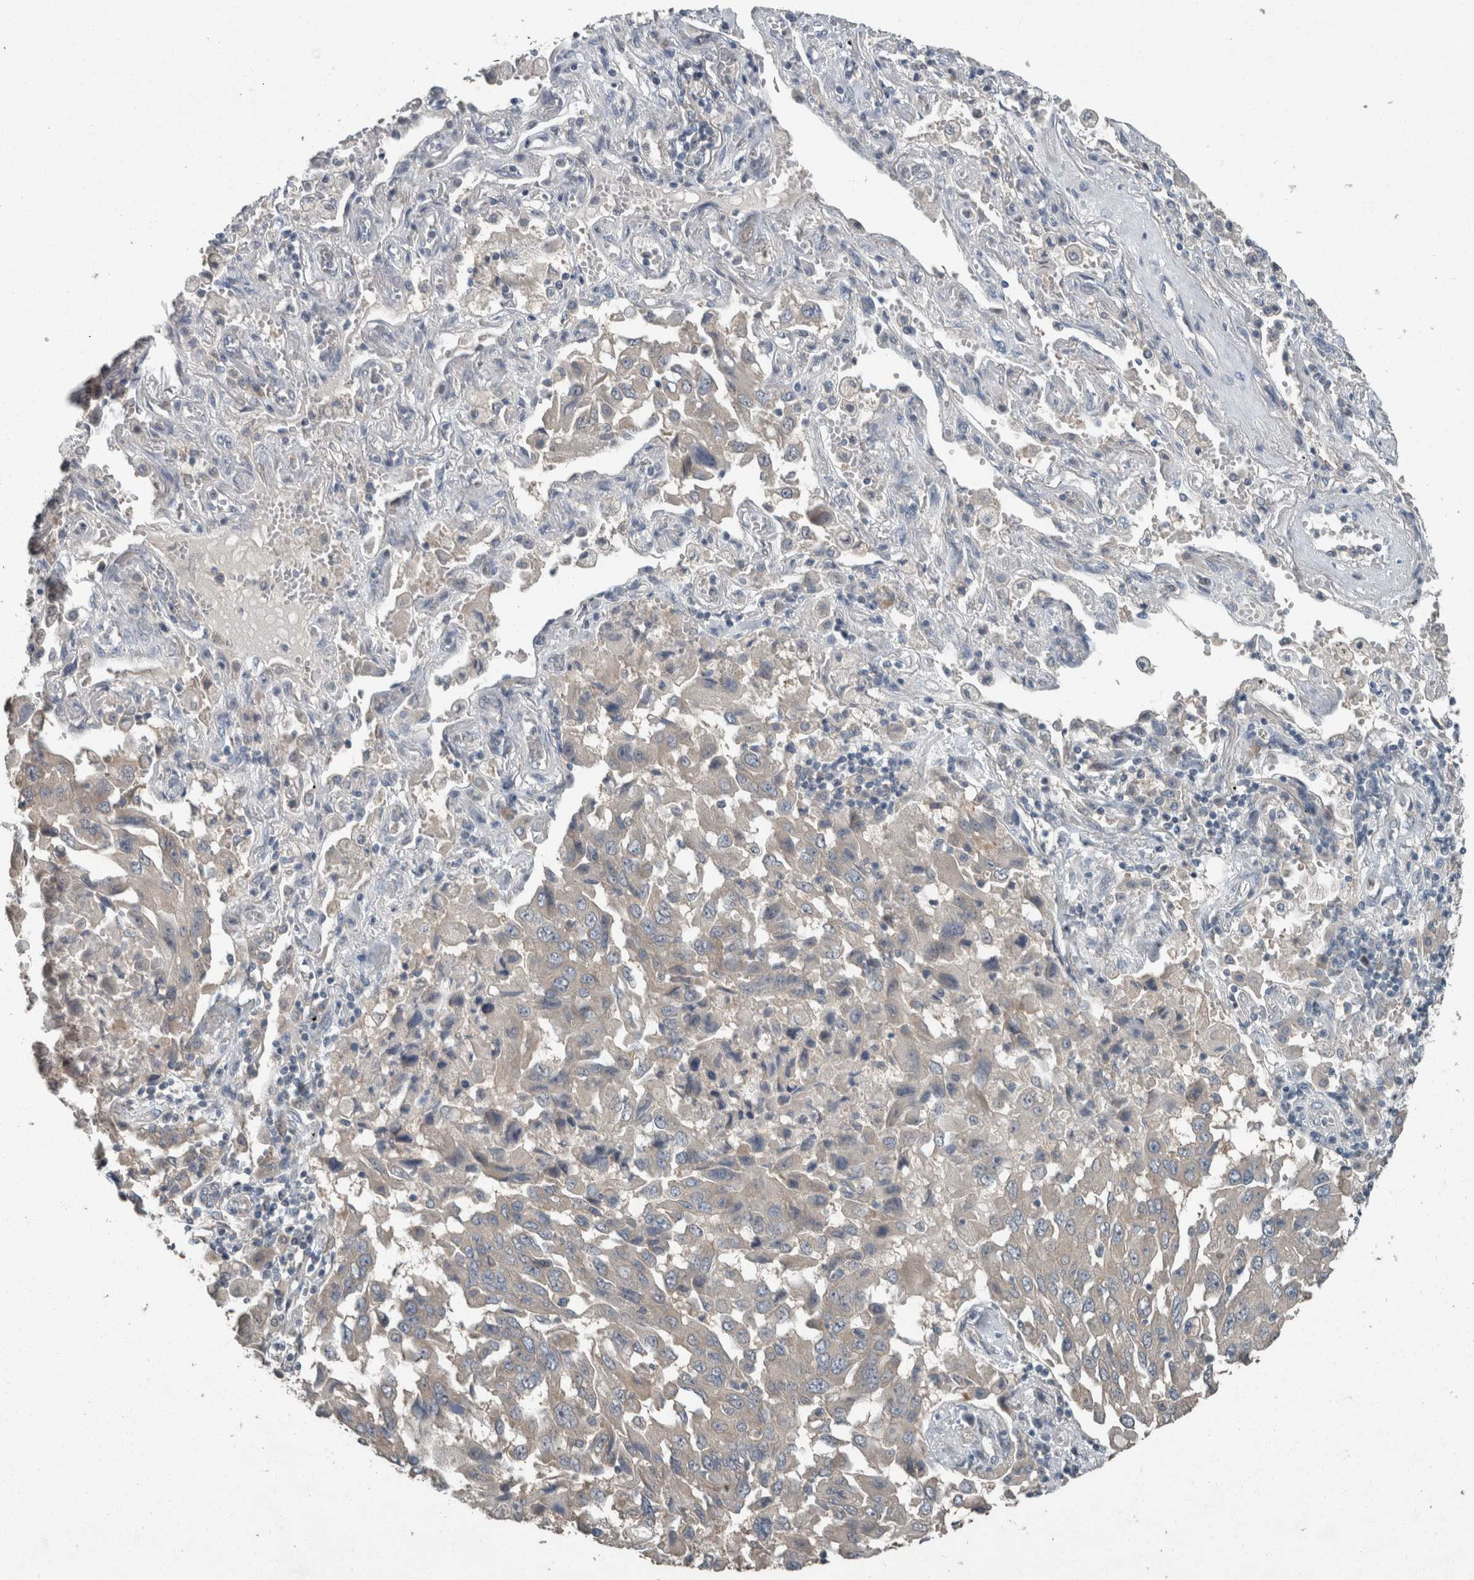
{"staining": {"intensity": "negative", "quantity": "none", "location": "none"}, "tissue": "lung cancer", "cell_type": "Tumor cells", "image_type": "cancer", "snomed": [{"axis": "morphology", "description": "Adenocarcinoma, NOS"}, {"axis": "topography", "description": "Lung"}], "caption": "DAB immunohistochemical staining of lung cancer reveals no significant expression in tumor cells.", "gene": "KNTC1", "patient": {"sex": "female", "age": 65}}